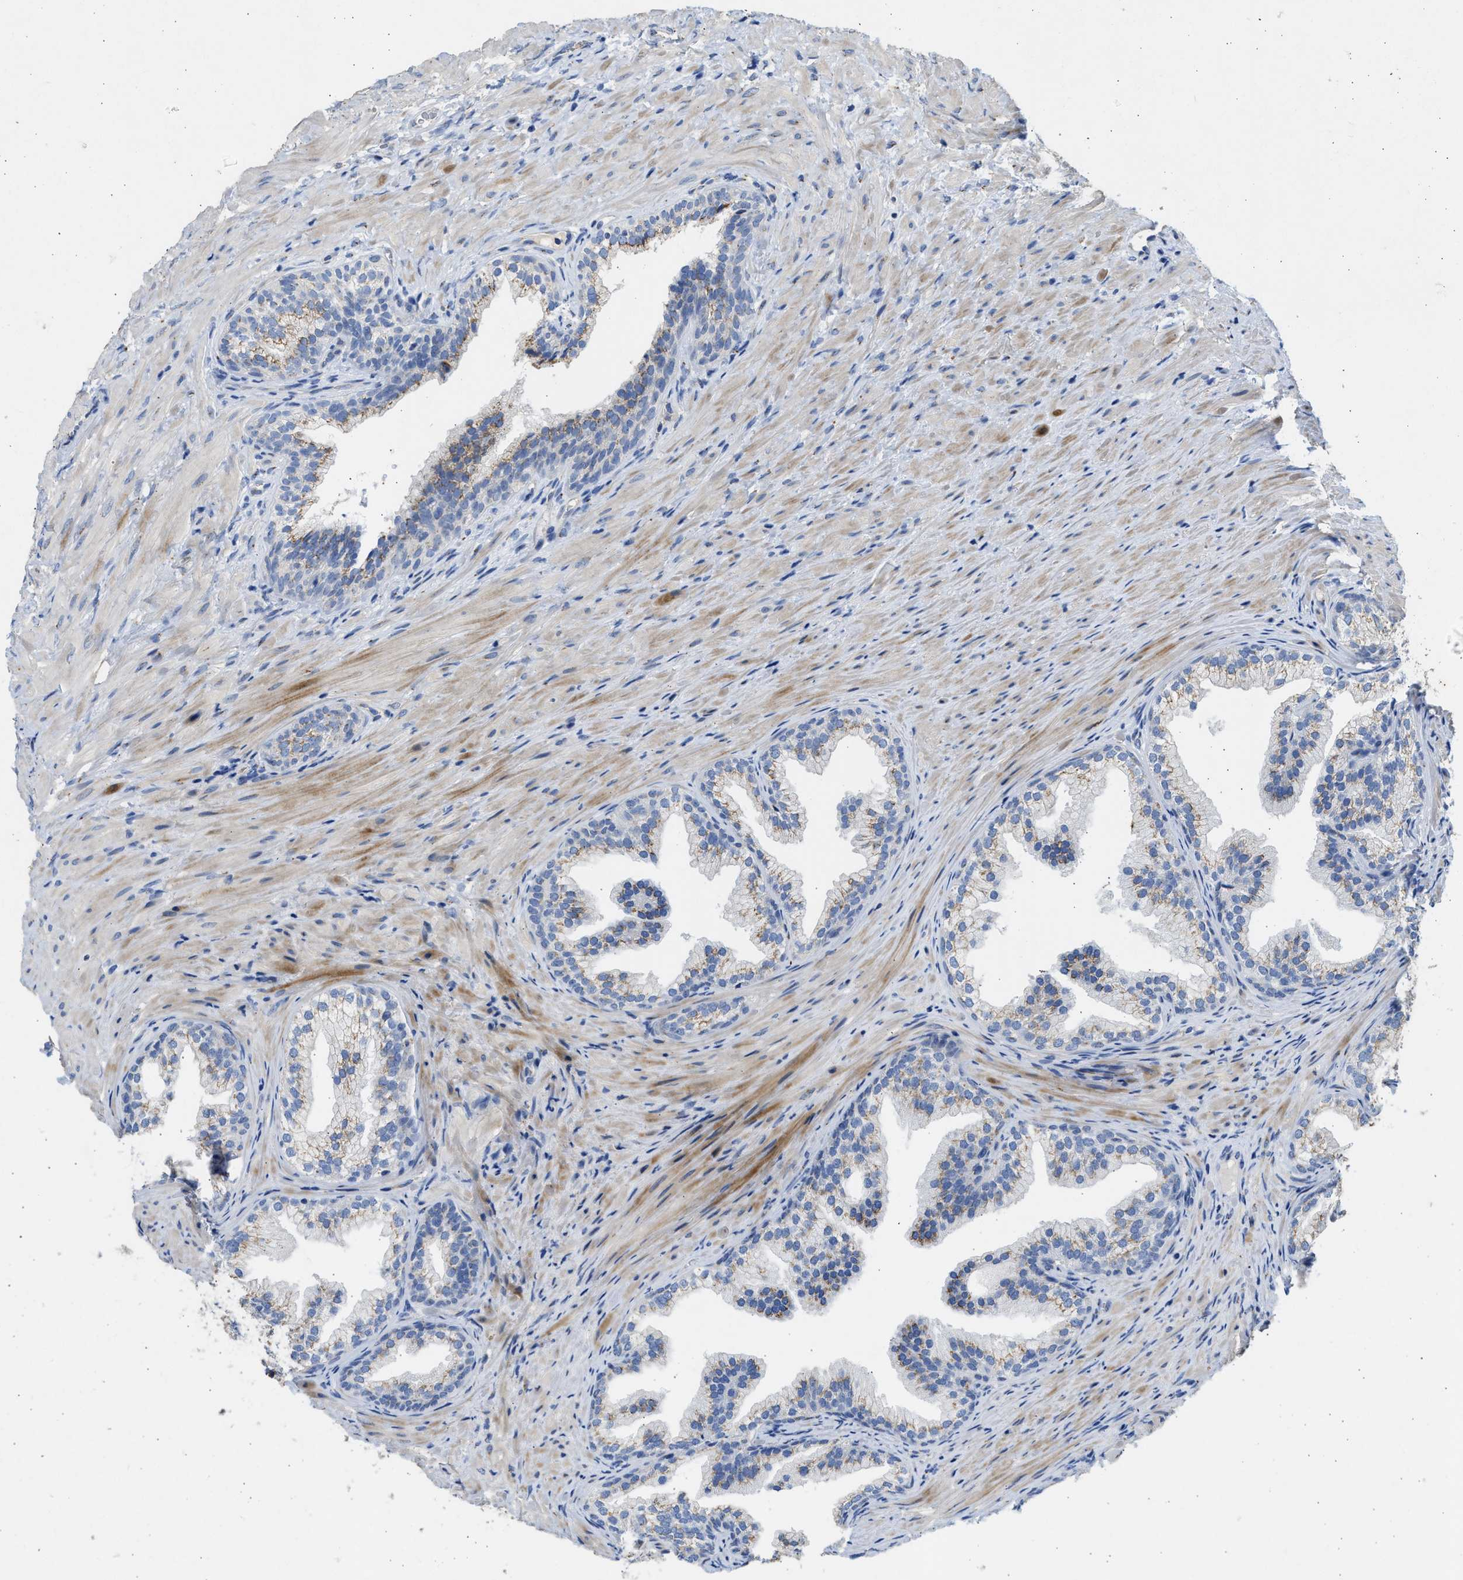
{"staining": {"intensity": "moderate", "quantity": "25%-75%", "location": "cytoplasmic/membranous"}, "tissue": "prostate", "cell_type": "Glandular cells", "image_type": "normal", "snomed": [{"axis": "morphology", "description": "Normal tissue, NOS"}, {"axis": "topography", "description": "Prostate"}], "caption": "Brown immunohistochemical staining in normal human prostate reveals moderate cytoplasmic/membranous positivity in approximately 25%-75% of glandular cells. (DAB IHC with brightfield microscopy, high magnification).", "gene": "IPO8", "patient": {"sex": "male", "age": 76}}